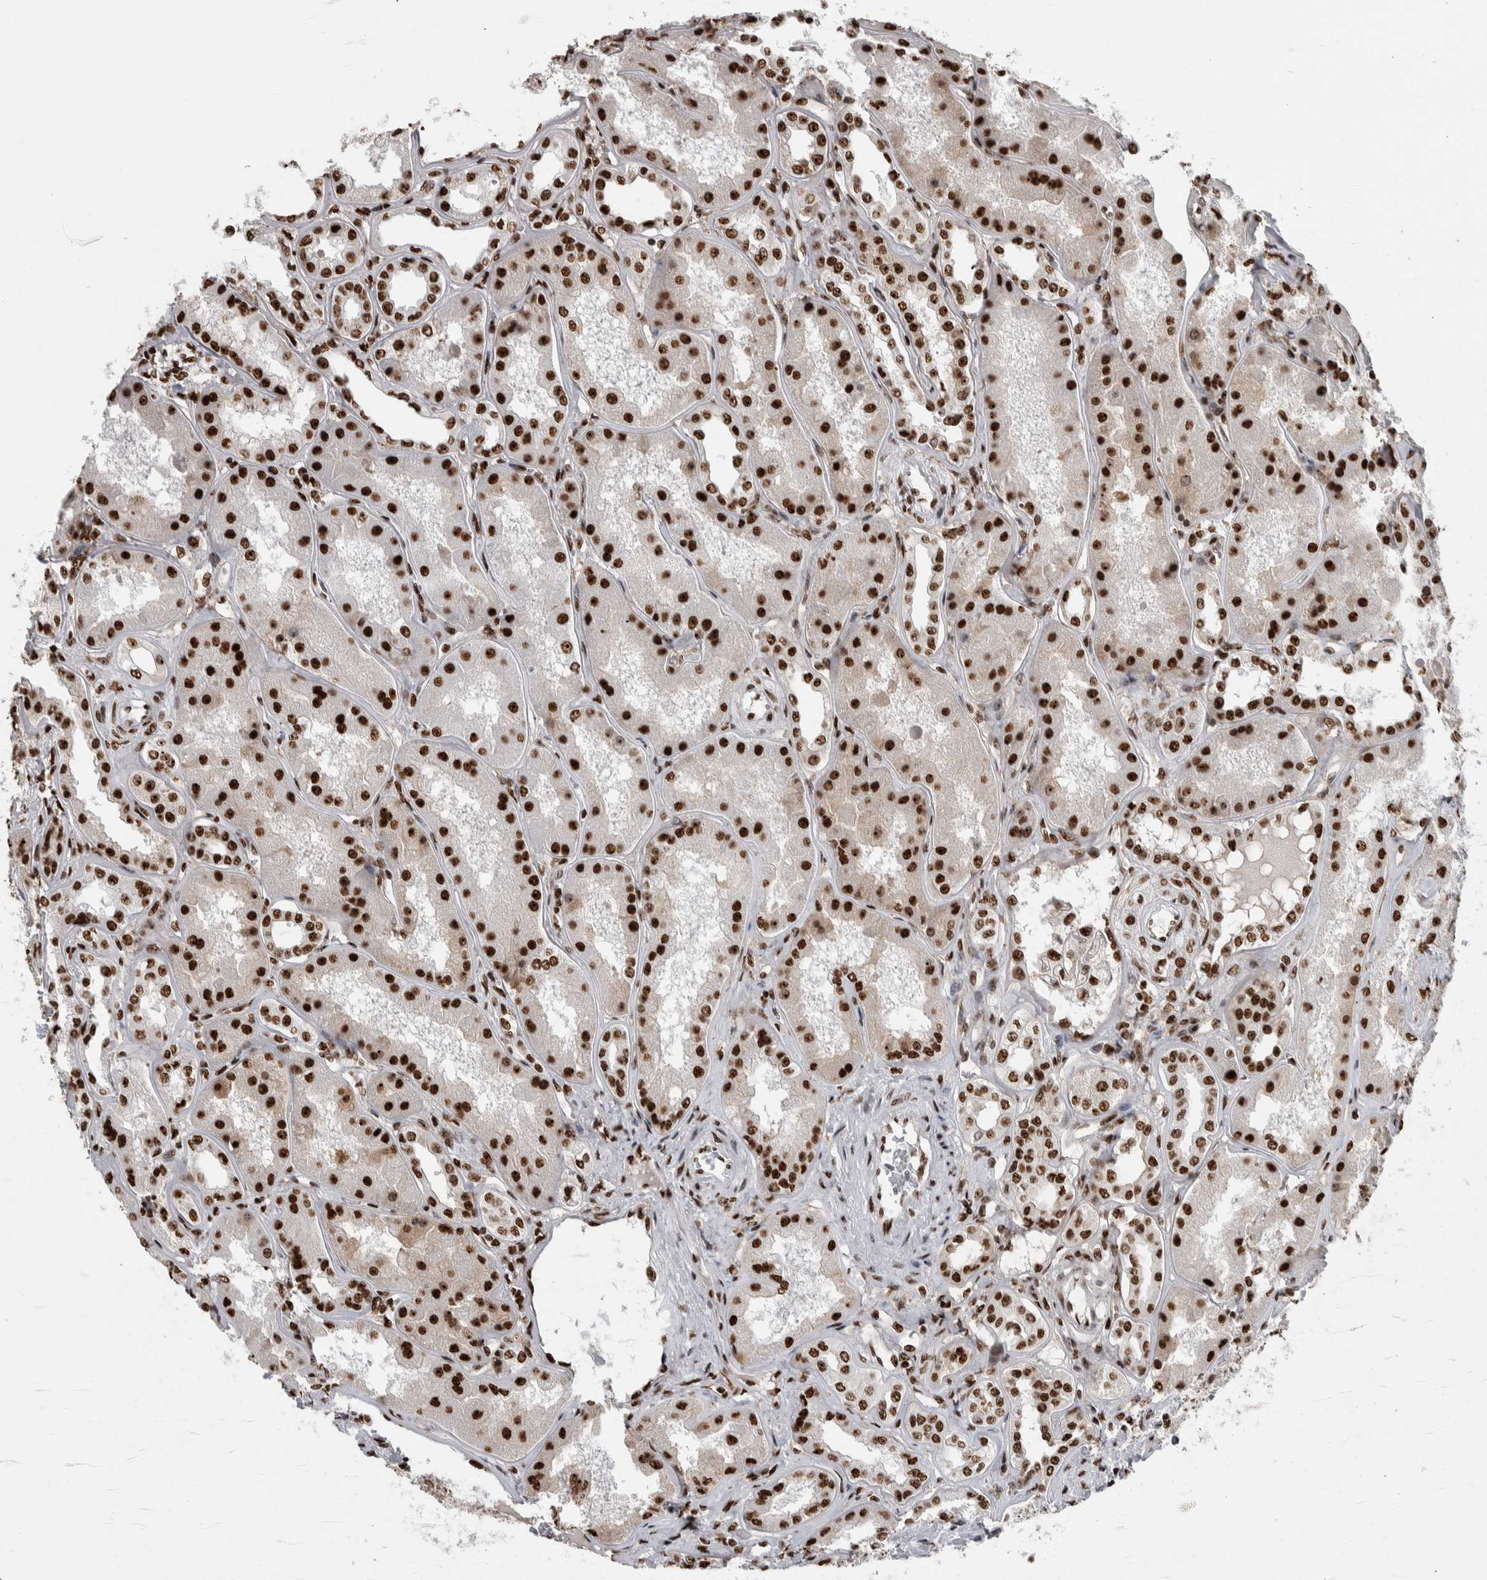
{"staining": {"intensity": "strong", "quantity": ">75%", "location": "nuclear"}, "tissue": "kidney", "cell_type": "Cells in glomeruli", "image_type": "normal", "snomed": [{"axis": "morphology", "description": "Normal tissue, NOS"}, {"axis": "topography", "description": "Kidney"}], "caption": "Immunohistochemistry staining of unremarkable kidney, which shows high levels of strong nuclear expression in approximately >75% of cells in glomeruli indicating strong nuclear protein staining. The staining was performed using DAB (brown) for protein detection and nuclei were counterstained in hematoxylin (blue).", "gene": "NCL", "patient": {"sex": "female", "age": 56}}